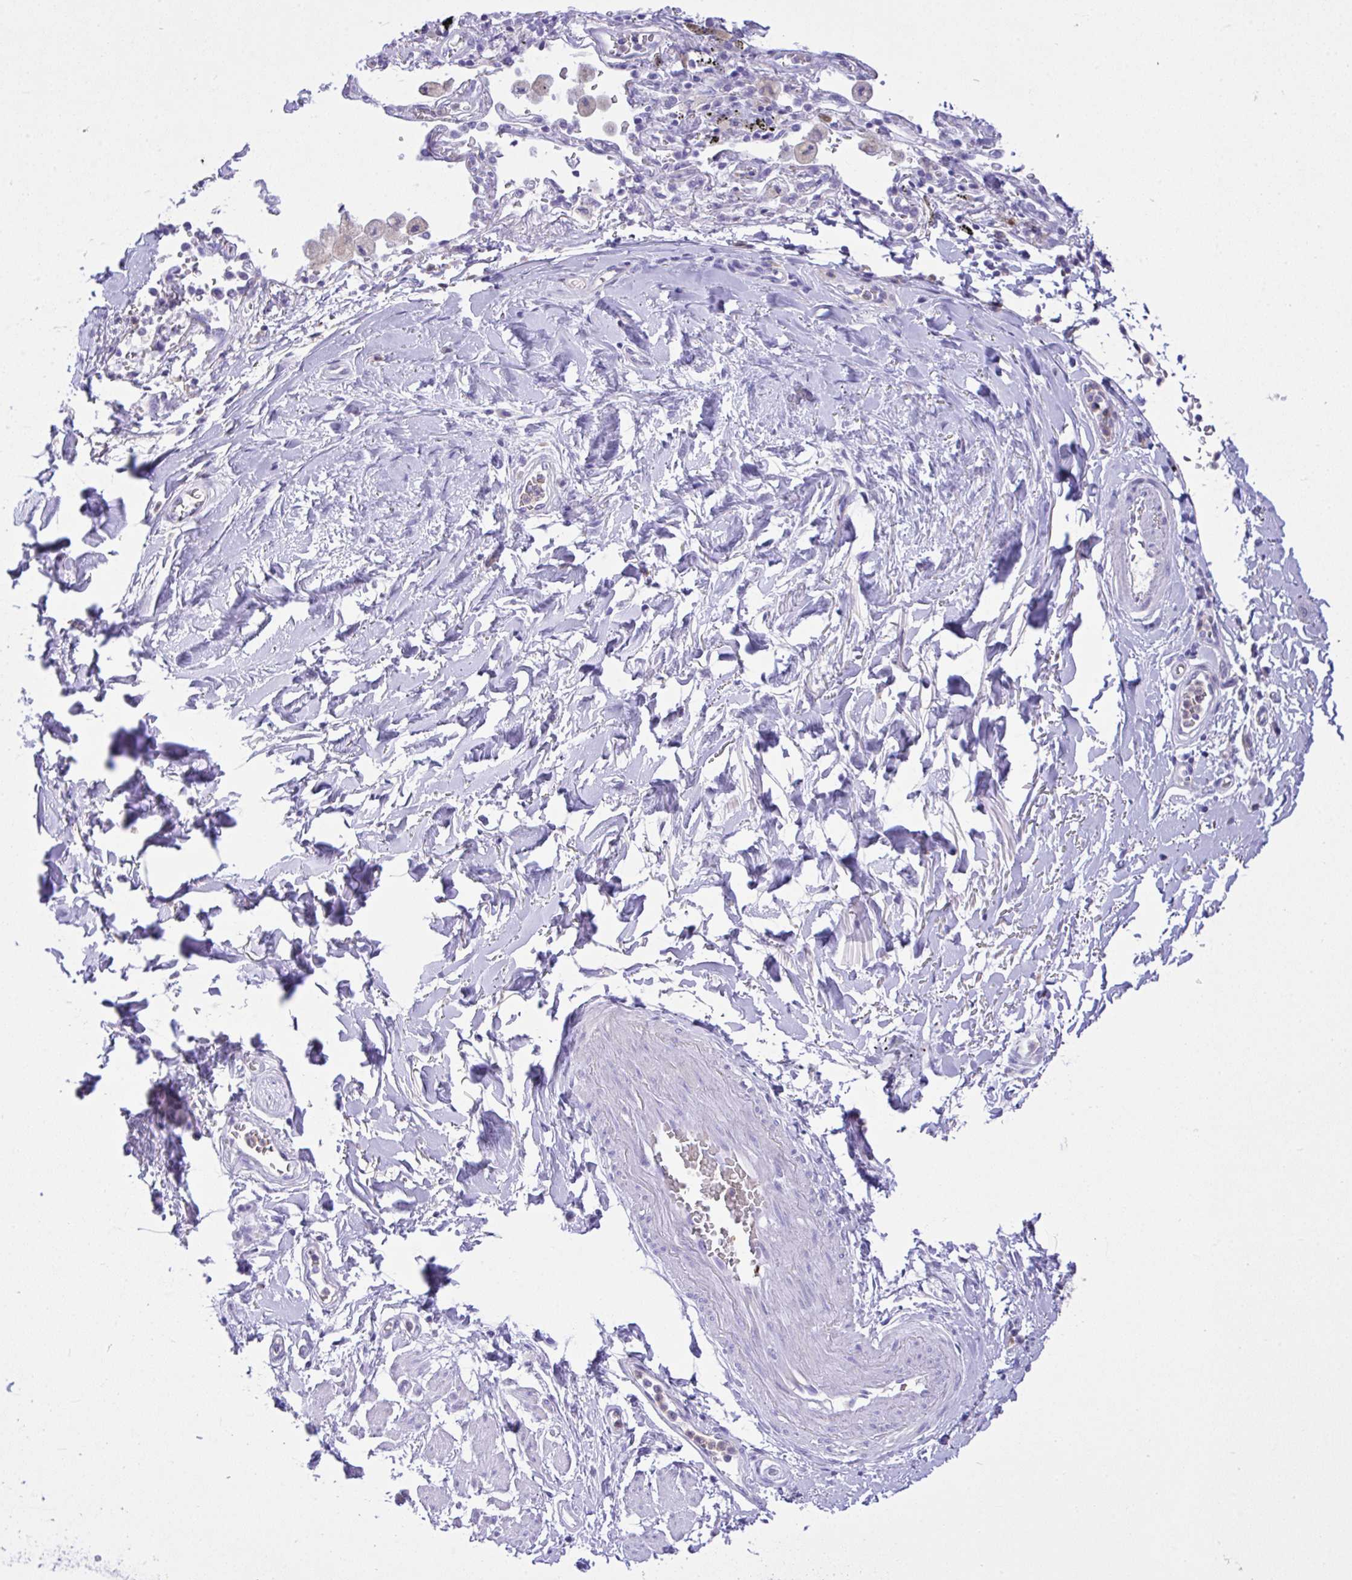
{"staining": {"intensity": "negative", "quantity": "none", "location": "none"}, "tissue": "adipose tissue", "cell_type": "Adipocytes", "image_type": "normal", "snomed": [{"axis": "morphology", "description": "Normal tissue, NOS"}, {"axis": "morphology", "description": "Degeneration, NOS"}, {"axis": "topography", "description": "Cartilage tissue"}, {"axis": "topography", "description": "Lung"}], "caption": "High power microscopy histopathology image of an immunohistochemistry image of benign adipose tissue, revealing no significant expression in adipocytes. (DAB immunohistochemistry (IHC), high magnification).", "gene": "ZNF221", "patient": {"sex": "female", "age": 61}}